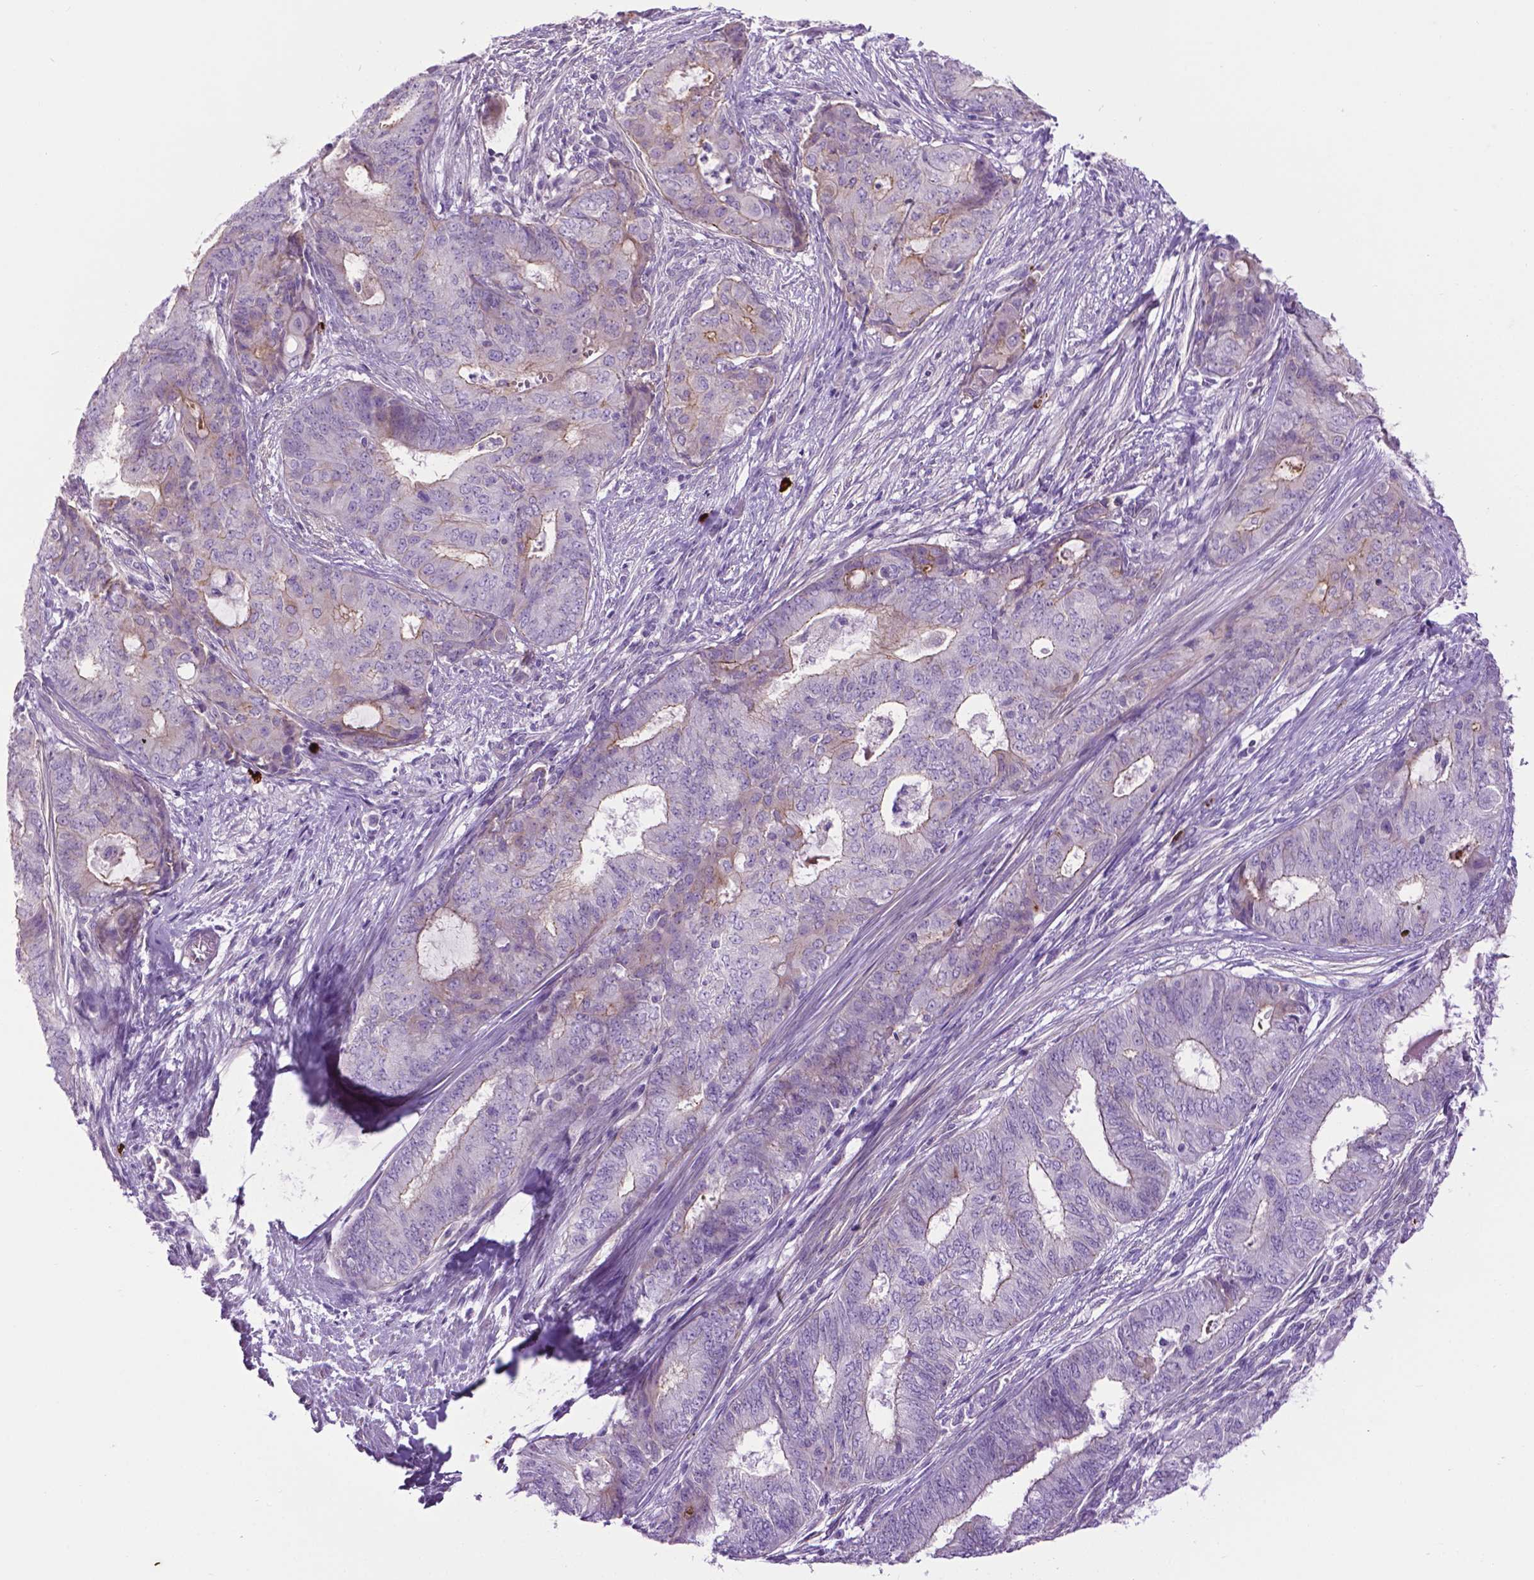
{"staining": {"intensity": "weak", "quantity": "<25%", "location": "cytoplasmic/membranous"}, "tissue": "endometrial cancer", "cell_type": "Tumor cells", "image_type": "cancer", "snomed": [{"axis": "morphology", "description": "Adenocarcinoma, NOS"}, {"axis": "topography", "description": "Endometrium"}], "caption": "The immunohistochemistry (IHC) photomicrograph has no significant positivity in tumor cells of endometrial cancer (adenocarcinoma) tissue.", "gene": "SPECC1L", "patient": {"sex": "female", "age": 62}}